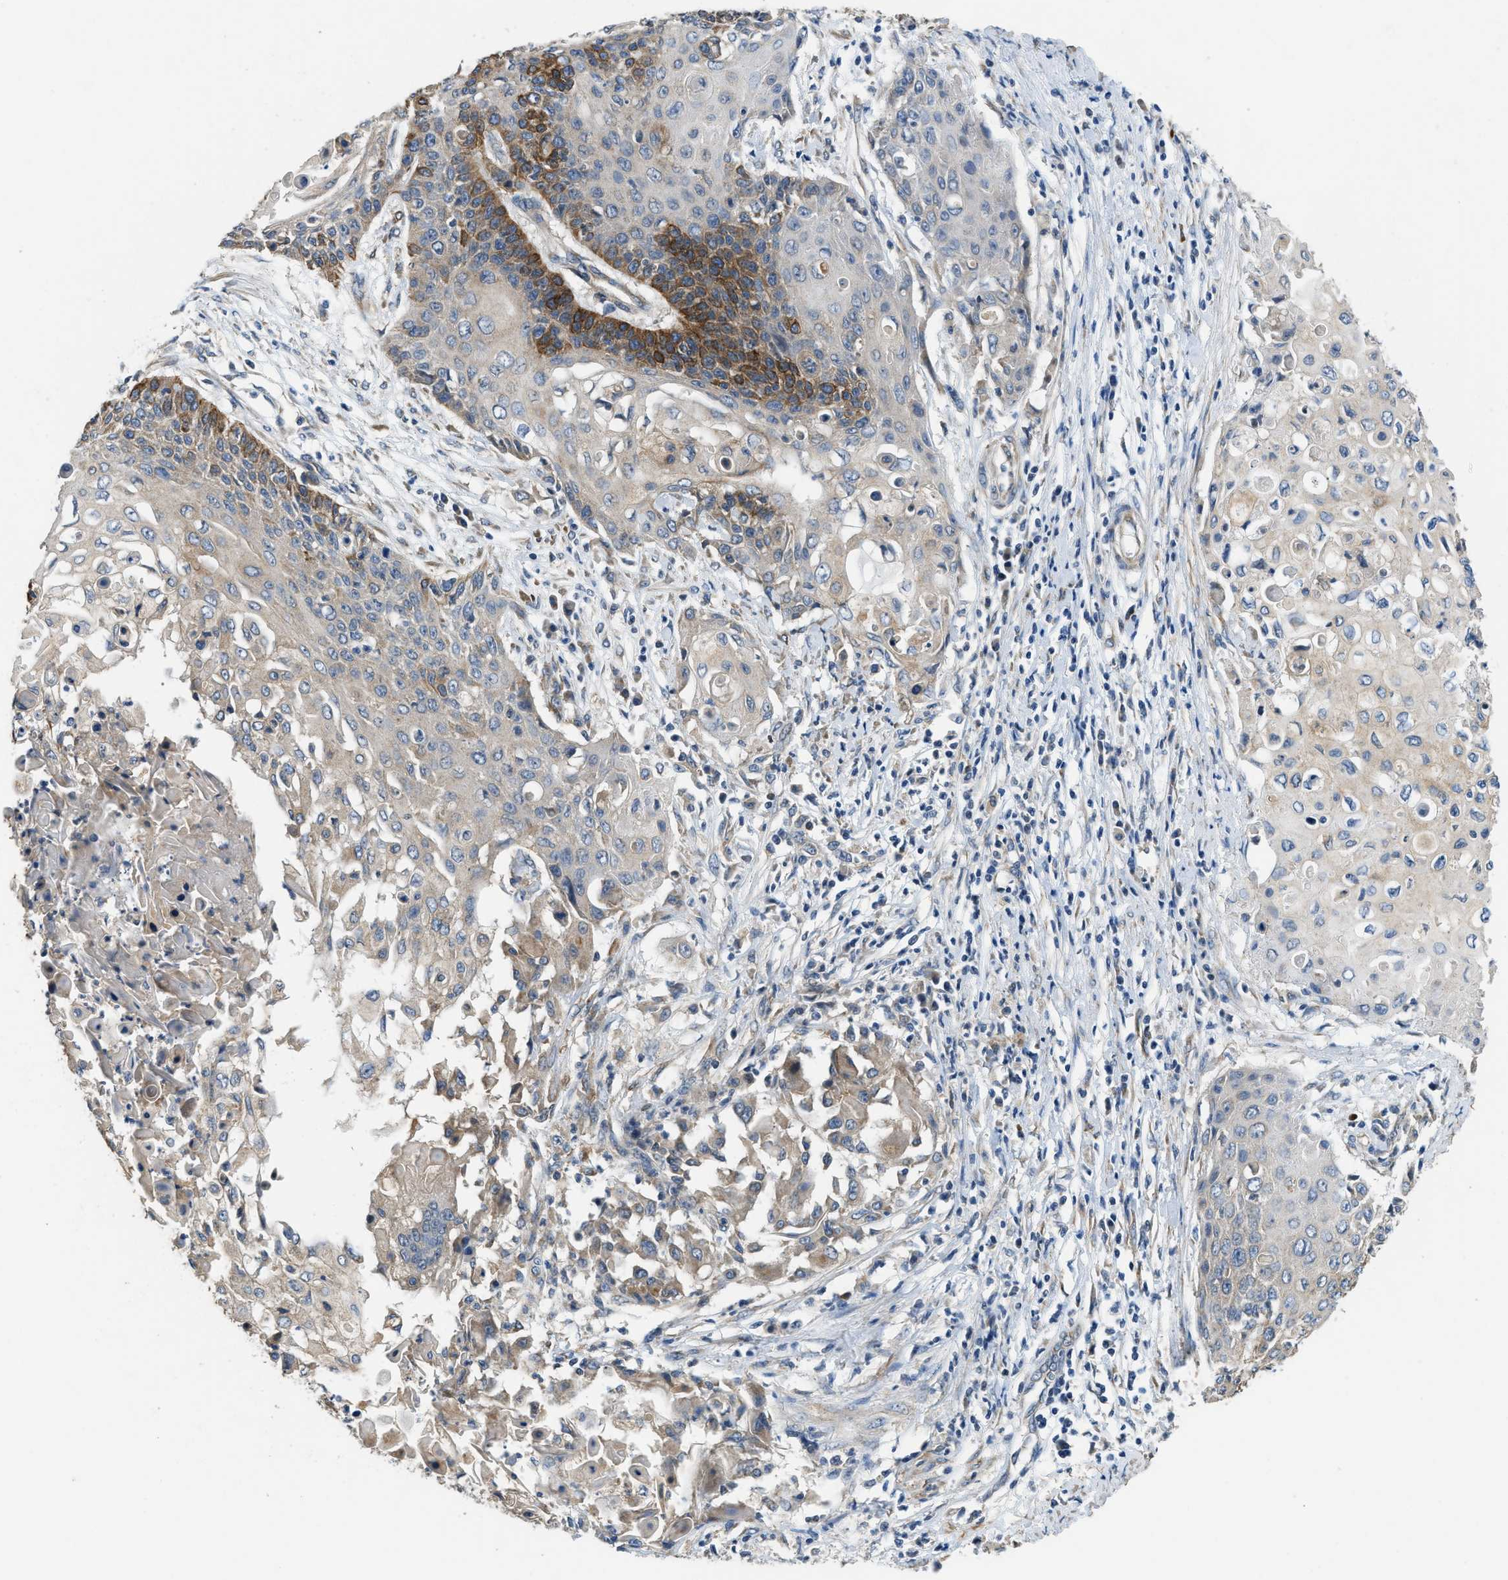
{"staining": {"intensity": "moderate", "quantity": "25%-75%", "location": "cytoplasmic/membranous"}, "tissue": "cervical cancer", "cell_type": "Tumor cells", "image_type": "cancer", "snomed": [{"axis": "morphology", "description": "Squamous cell carcinoma, NOS"}, {"axis": "topography", "description": "Cervix"}], "caption": "Squamous cell carcinoma (cervical) was stained to show a protein in brown. There is medium levels of moderate cytoplasmic/membranous positivity in about 25%-75% of tumor cells.", "gene": "SSH2", "patient": {"sex": "female", "age": 39}}